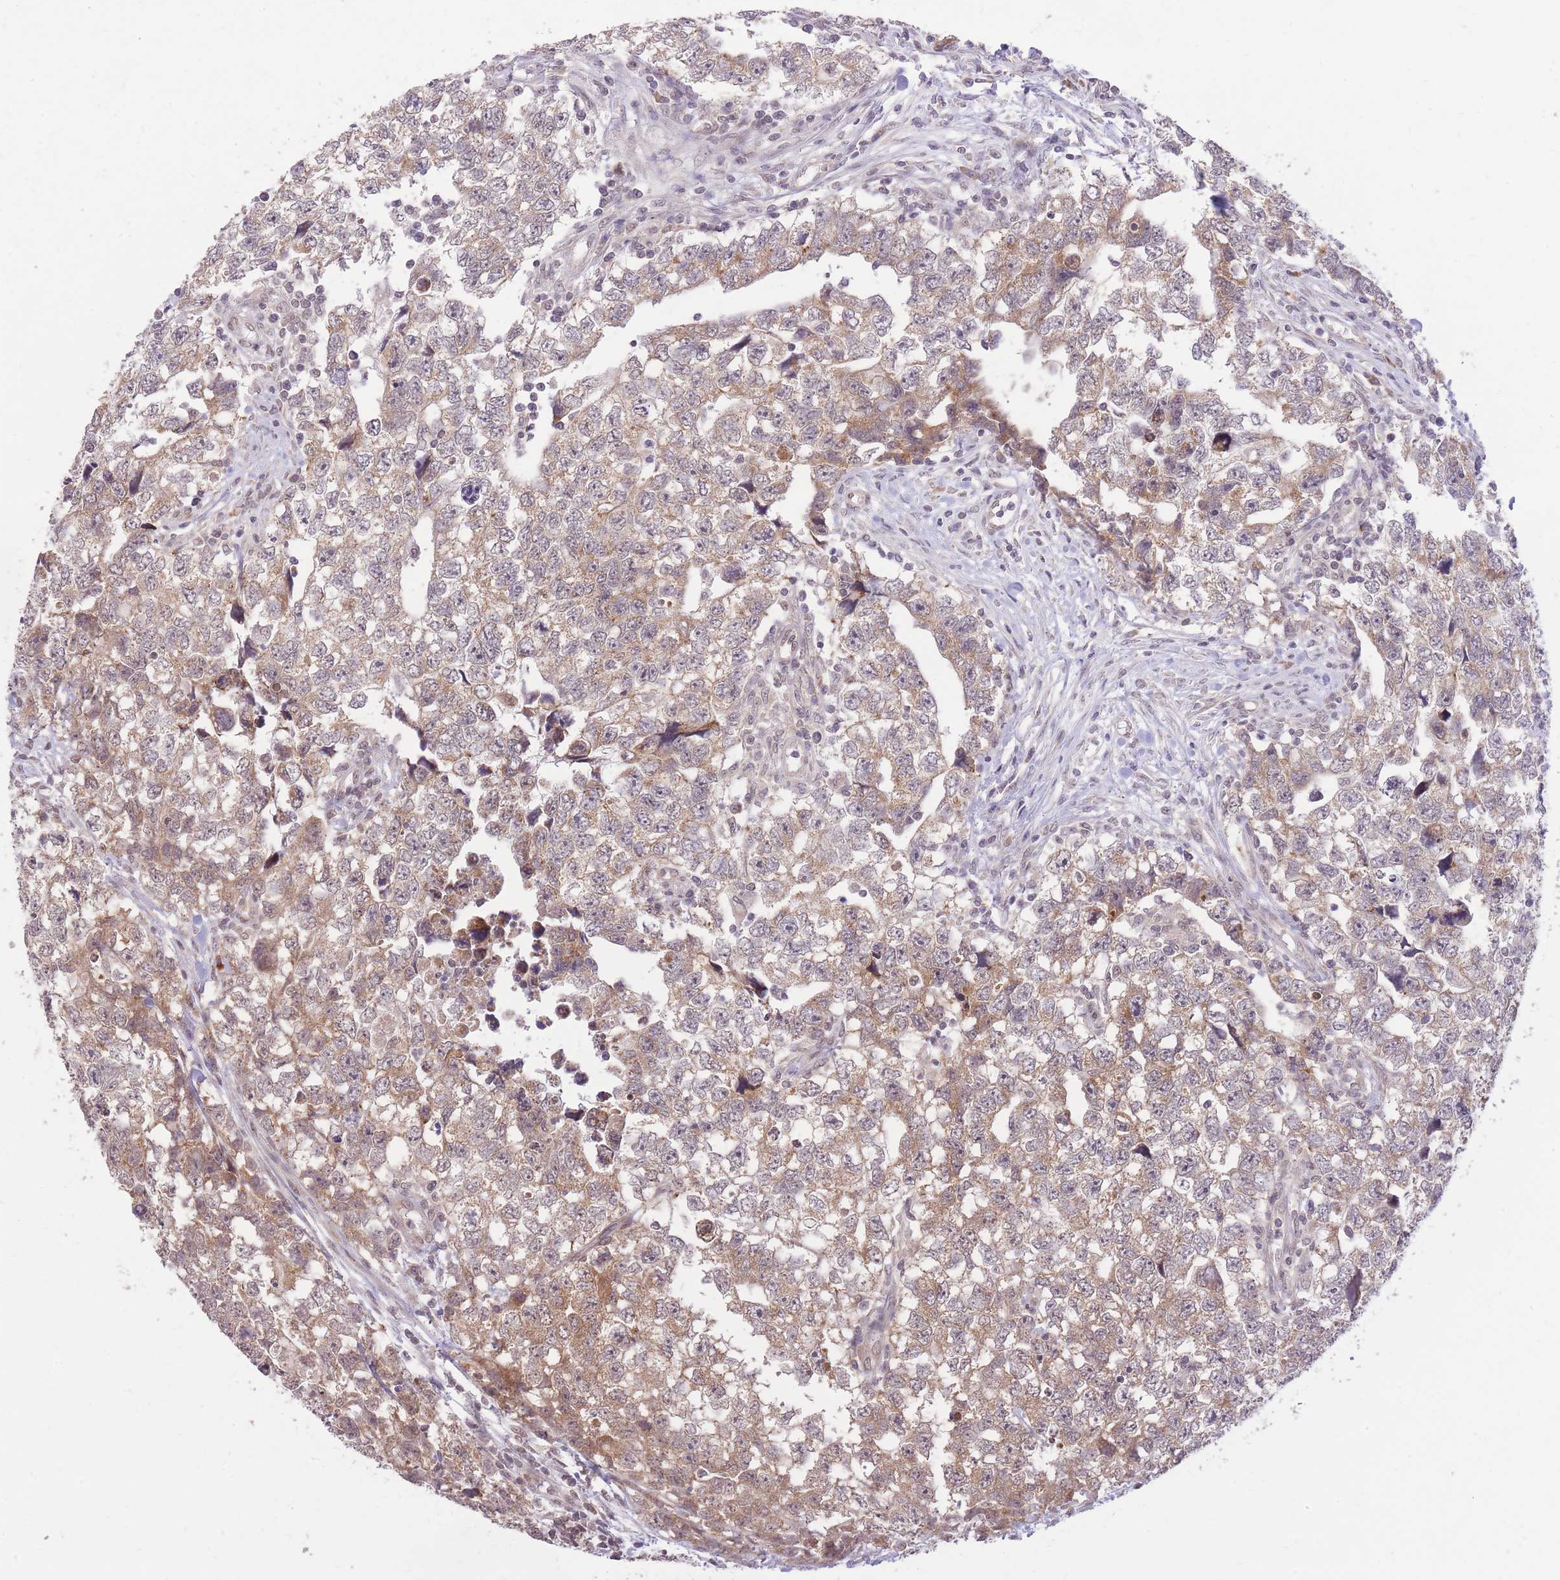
{"staining": {"intensity": "moderate", "quantity": ">75%", "location": "cytoplasmic/membranous"}, "tissue": "testis cancer", "cell_type": "Tumor cells", "image_type": "cancer", "snomed": [{"axis": "morphology", "description": "Carcinoma, Embryonal, NOS"}, {"axis": "topography", "description": "Testis"}], "caption": "Testis cancer stained with DAB (3,3'-diaminobenzidine) immunohistochemistry demonstrates medium levels of moderate cytoplasmic/membranous staining in approximately >75% of tumor cells.", "gene": "ELOA2", "patient": {"sex": "male", "age": 22}}